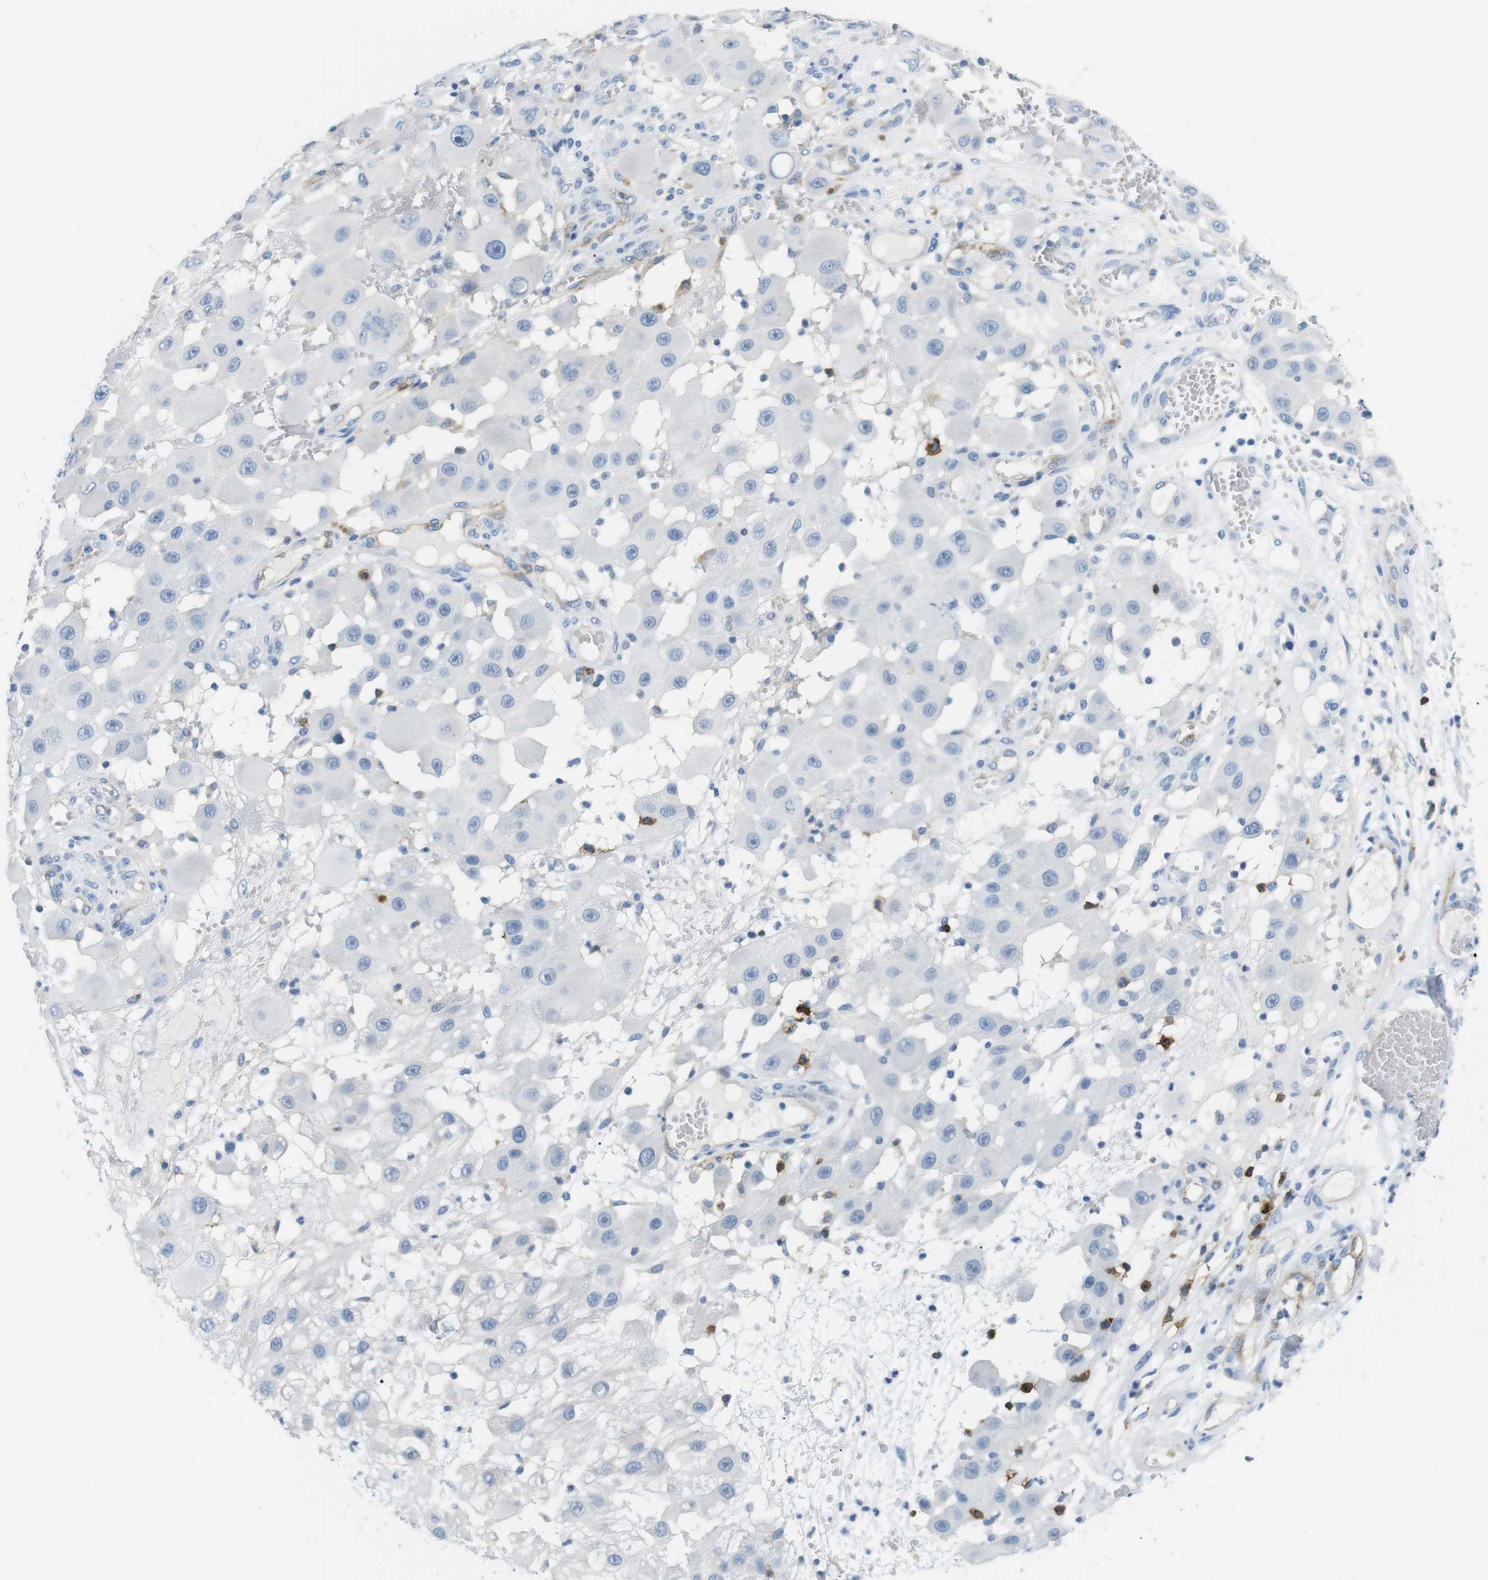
{"staining": {"intensity": "negative", "quantity": "none", "location": "none"}, "tissue": "melanoma", "cell_type": "Tumor cells", "image_type": "cancer", "snomed": [{"axis": "morphology", "description": "Malignant melanoma, NOS"}, {"axis": "topography", "description": "Skin"}], "caption": "High power microscopy histopathology image of an IHC micrograph of malignant melanoma, revealing no significant positivity in tumor cells.", "gene": "TNFRSF4", "patient": {"sex": "female", "age": 81}}